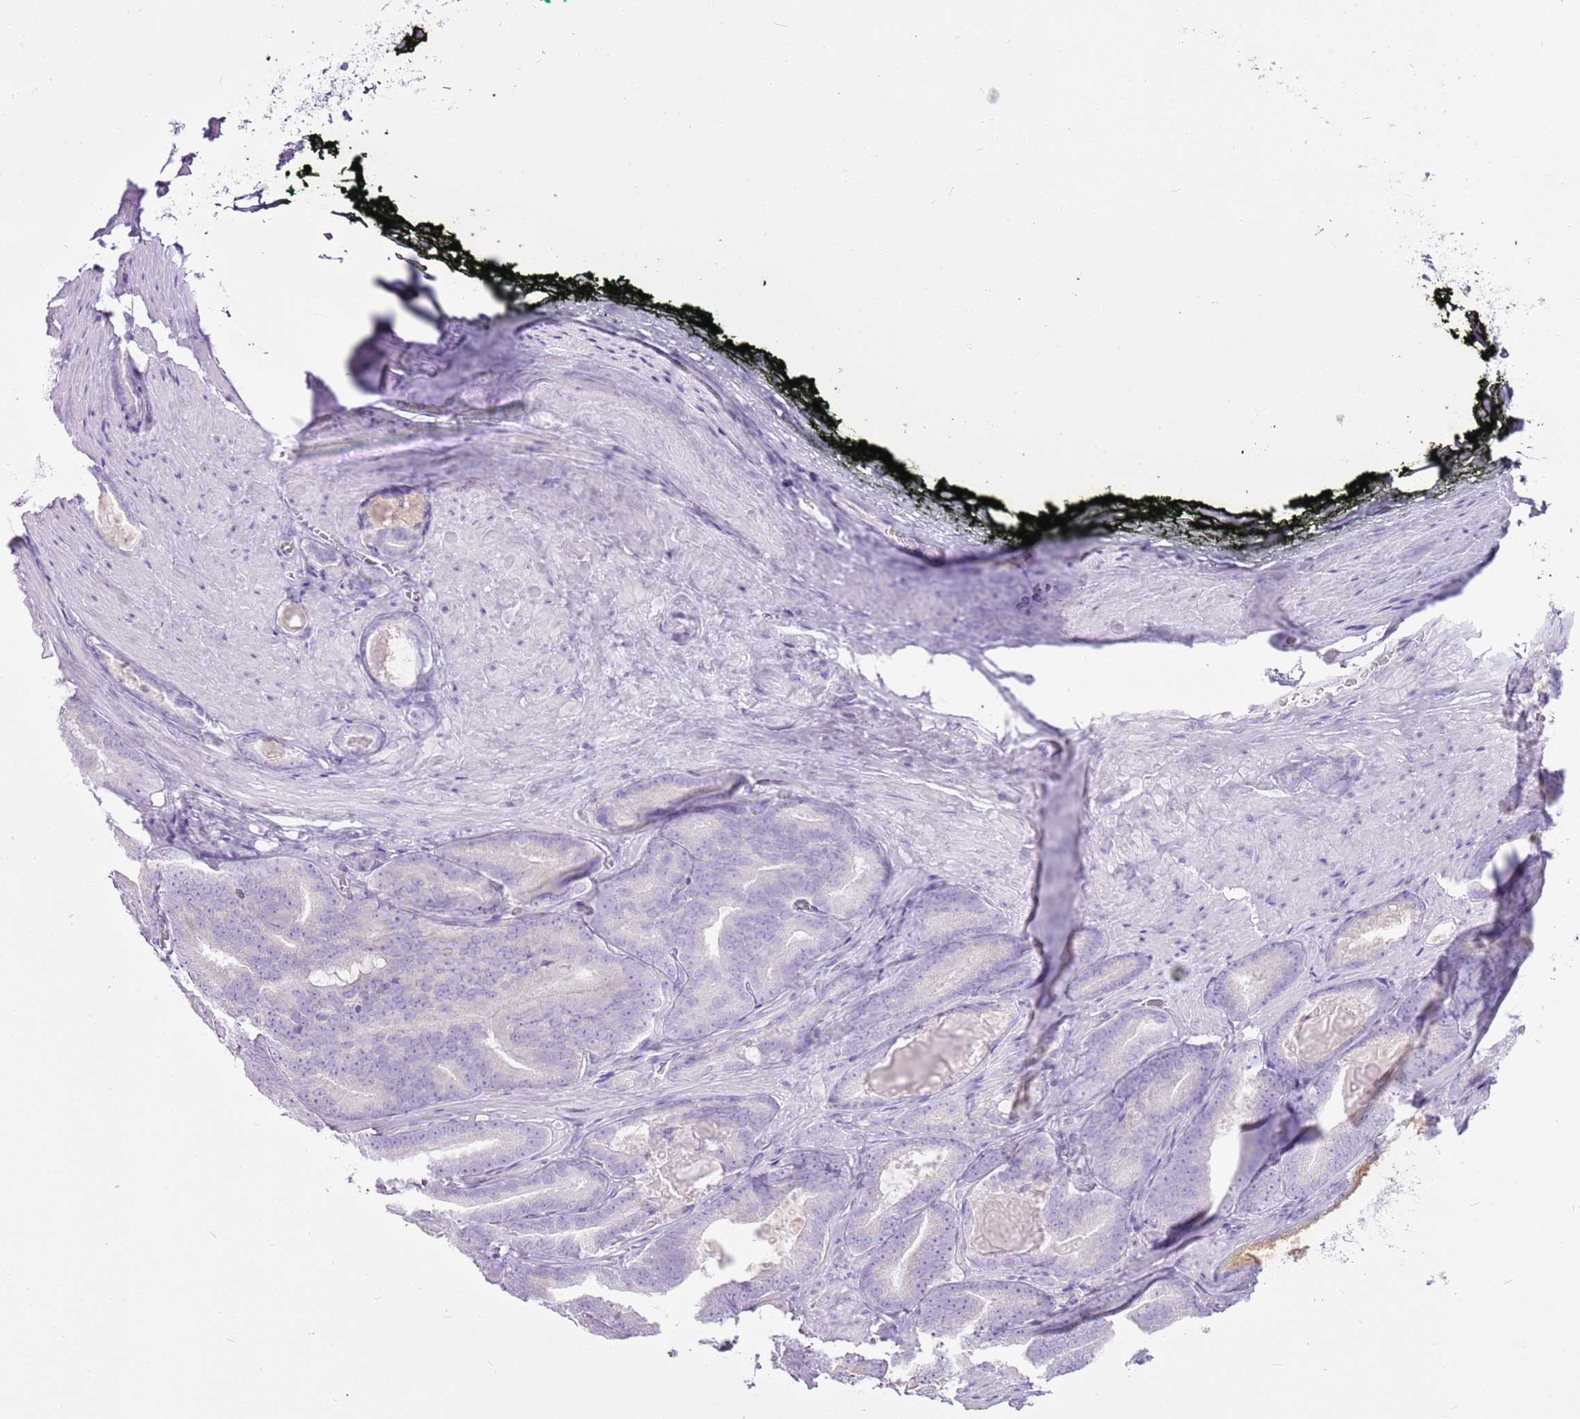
{"staining": {"intensity": "negative", "quantity": "none", "location": "none"}, "tissue": "prostate cancer", "cell_type": "Tumor cells", "image_type": "cancer", "snomed": [{"axis": "morphology", "description": "Adenocarcinoma, High grade"}, {"axis": "topography", "description": "Prostate"}], "caption": "The immunohistochemistry (IHC) histopathology image has no significant positivity in tumor cells of prostate cancer (adenocarcinoma (high-grade)) tissue.", "gene": "CNFN", "patient": {"sex": "male", "age": 66}}